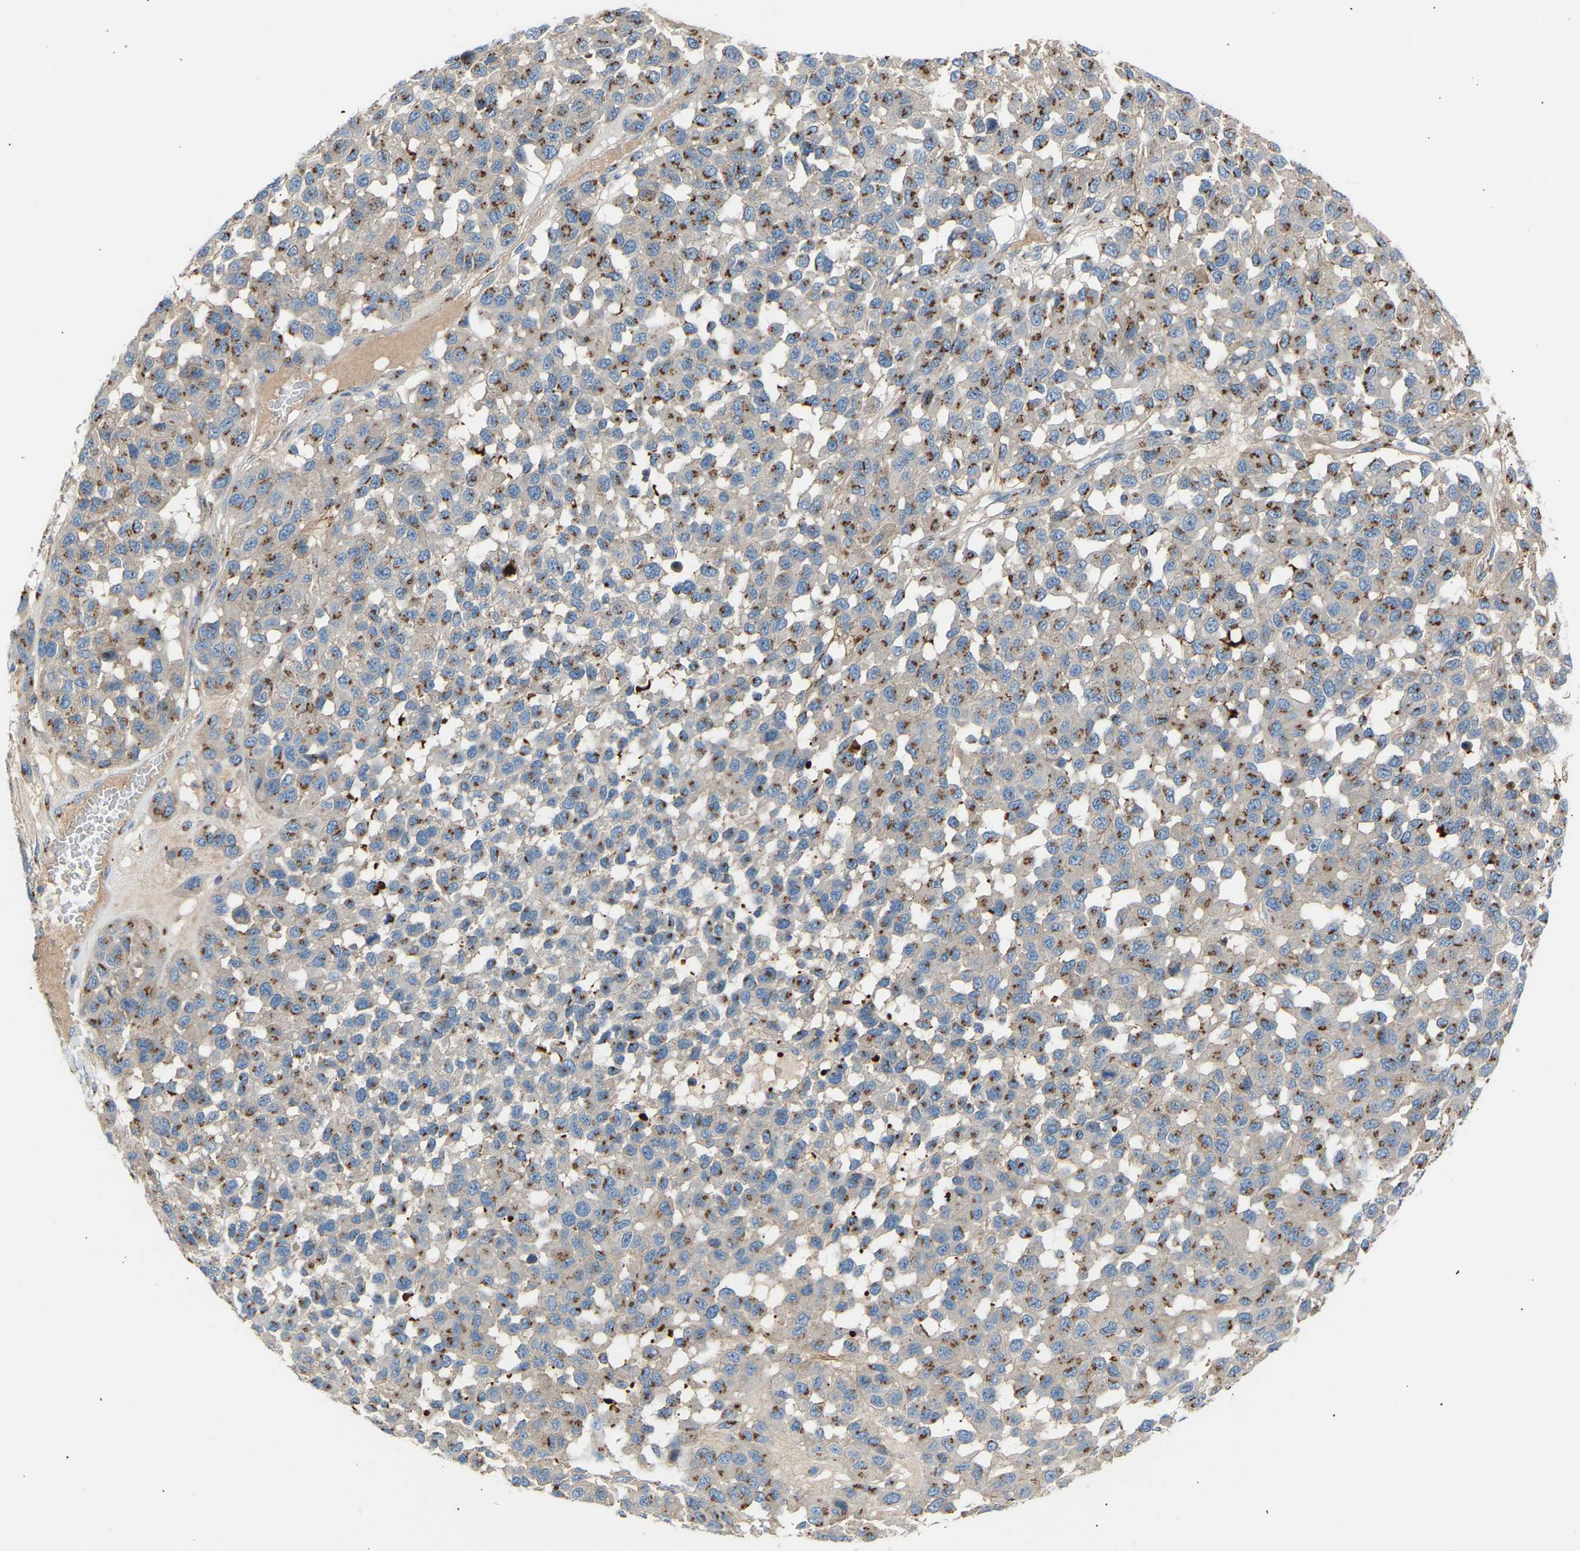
{"staining": {"intensity": "moderate", "quantity": ">75%", "location": "cytoplasmic/membranous"}, "tissue": "melanoma", "cell_type": "Tumor cells", "image_type": "cancer", "snomed": [{"axis": "morphology", "description": "Malignant melanoma, NOS"}, {"axis": "topography", "description": "Skin"}], "caption": "Immunohistochemistry image of human malignant melanoma stained for a protein (brown), which displays medium levels of moderate cytoplasmic/membranous positivity in about >75% of tumor cells.", "gene": "CYREN", "patient": {"sex": "male", "age": 62}}